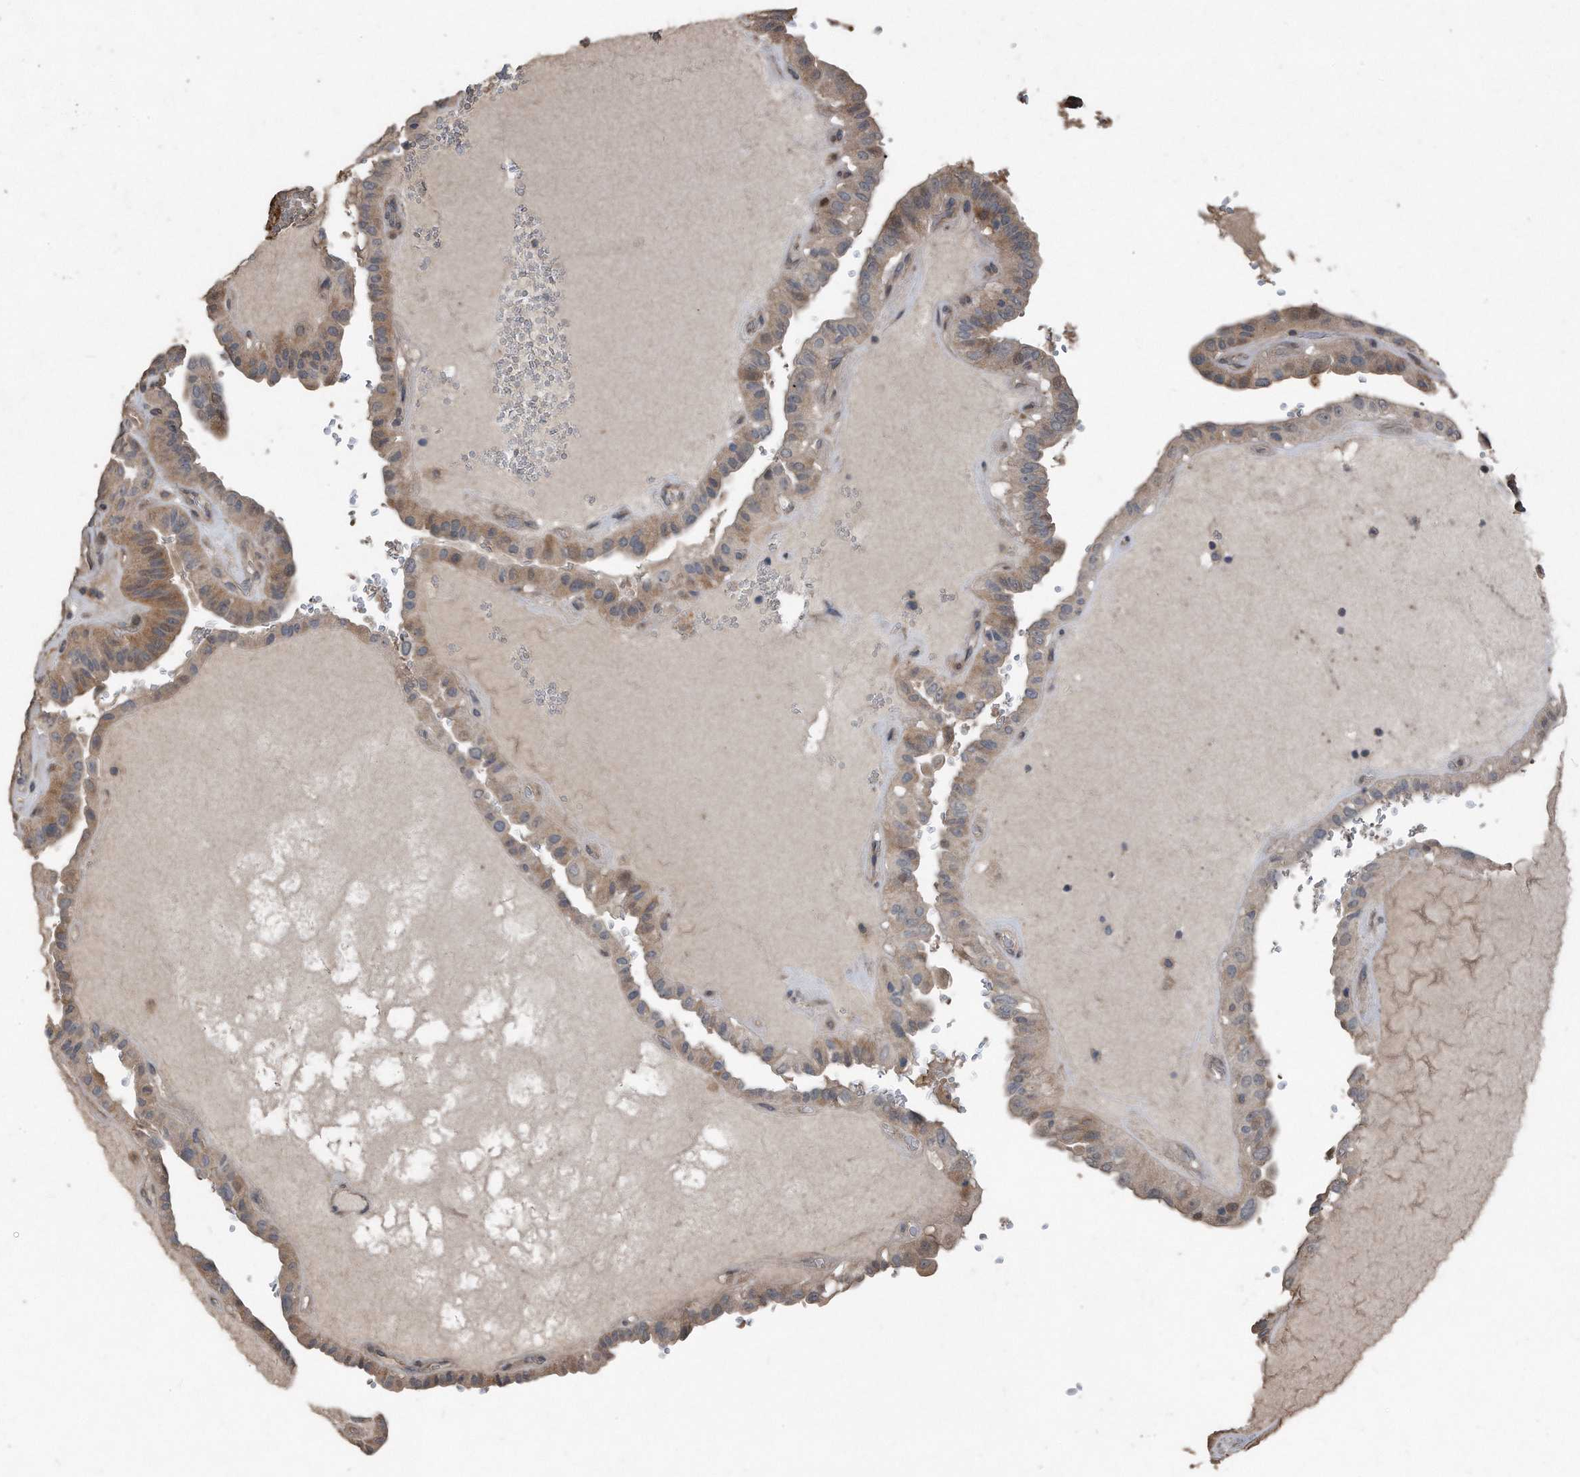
{"staining": {"intensity": "moderate", "quantity": "25%-75%", "location": "cytoplasmic/membranous"}, "tissue": "thyroid cancer", "cell_type": "Tumor cells", "image_type": "cancer", "snomed": [{"axis": "morphology", "description": "Papillary adenocarcinoma, NOS"}, {"axis": "topography", "description": "Thyroid gland"}], "caption": "An IHC histopathology image of neoplastic tissue is shown. Protein staining in brown highlights moderate cytoplasmic/membranous positivity in thyroid cancer within tumor cells.", "gene": "ANKRD10", "patient": {"sex": "male", "age": 77}}